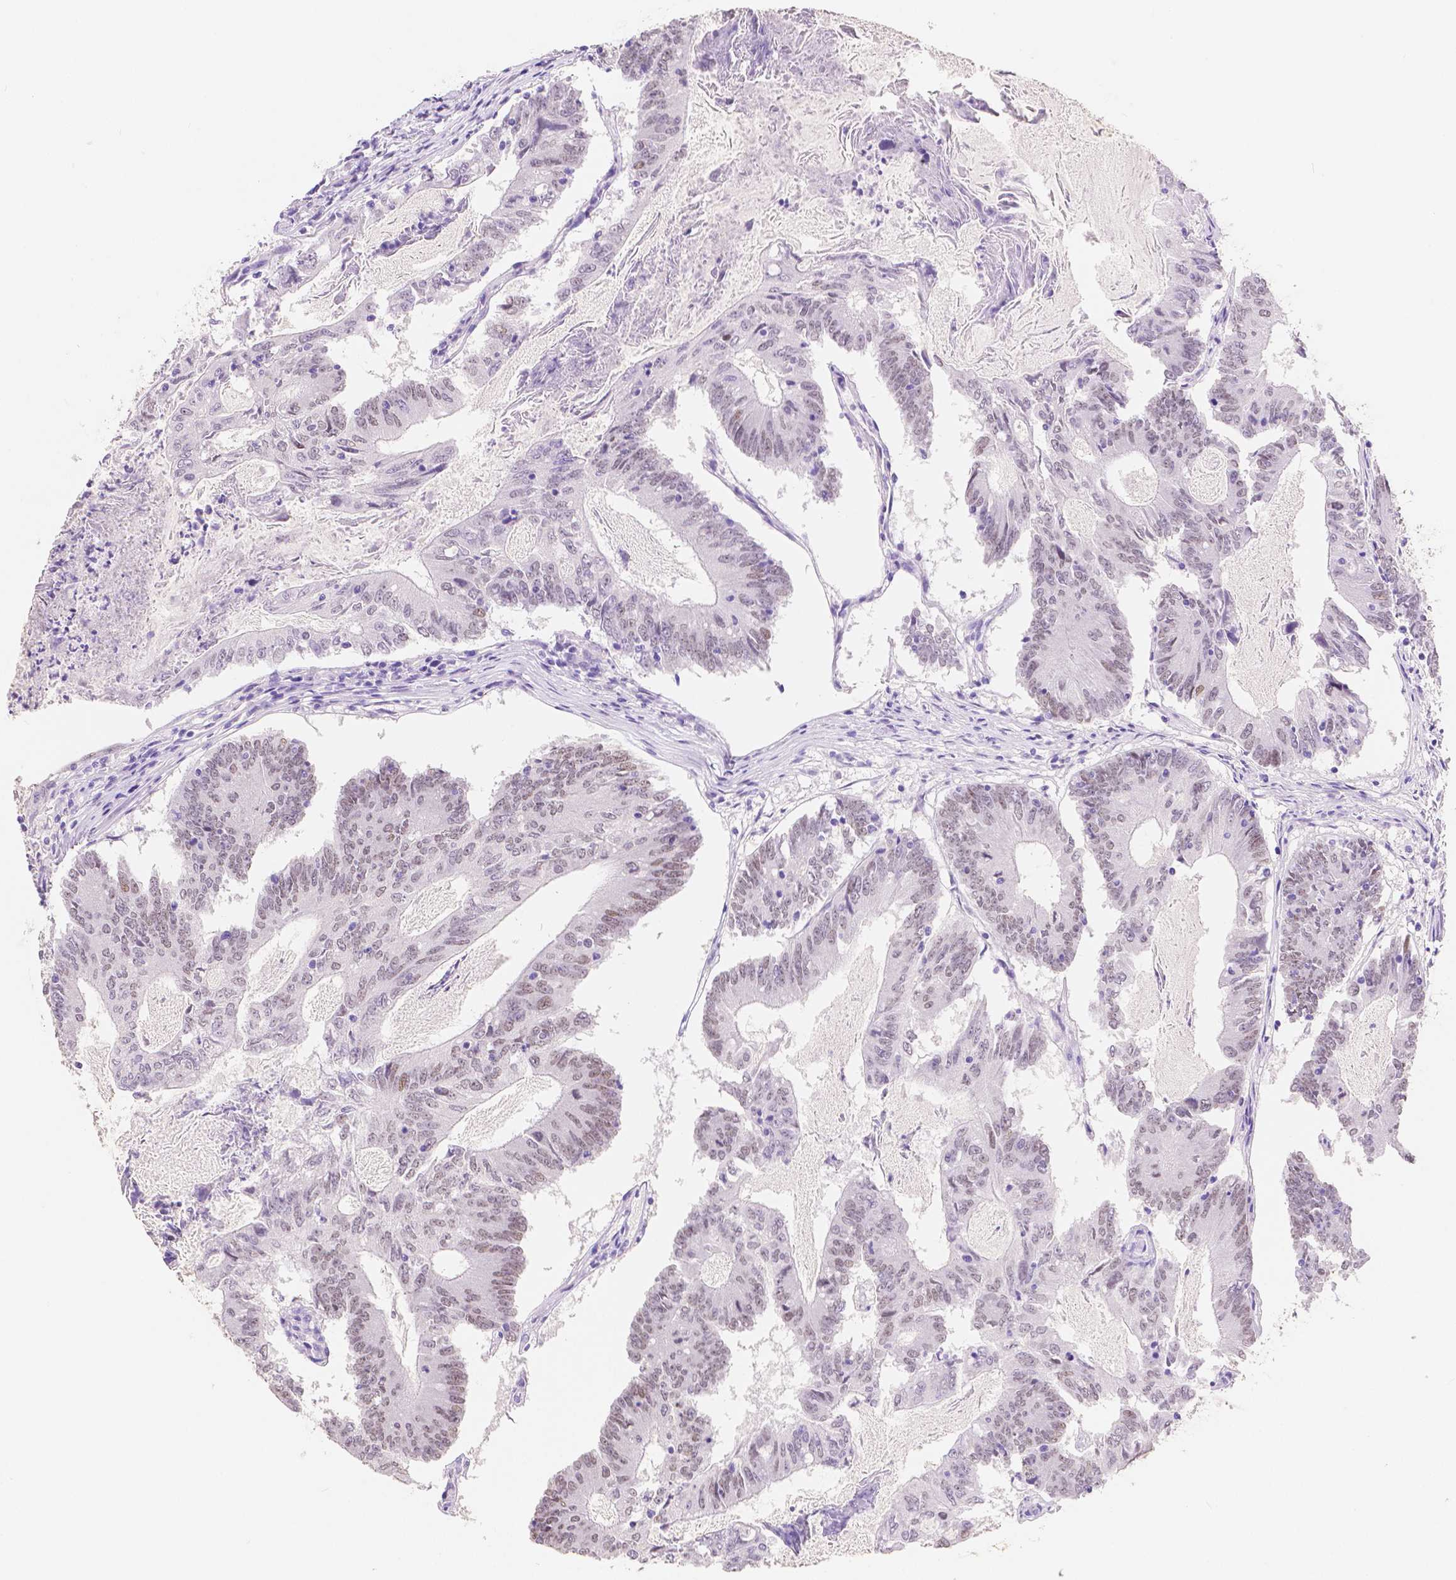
{"staining": {"intensity": "moderate", "quantity": "25%-75%", "location": "nuclear"}, "tissue": "colorectal cancer", "cell_type": "Tumor cells", "image_type": "cancer", "snomed": [{"axis": "morphology", "description": "Adenocarcinoma, NOS"}, {"axis": "topography", "description": "Colon"}], "caption": "Immunohistochemistry (IHC) of human colorectal adenocarcinoma shows medium levels of moderate nuclear expression in approximately 25%-75% of tumor cells. The protein of interest is shown in brown color, while the nuclei are stained blue.", "gene": "HNF1B", "patient": {"sex": "female", "age": 70}}